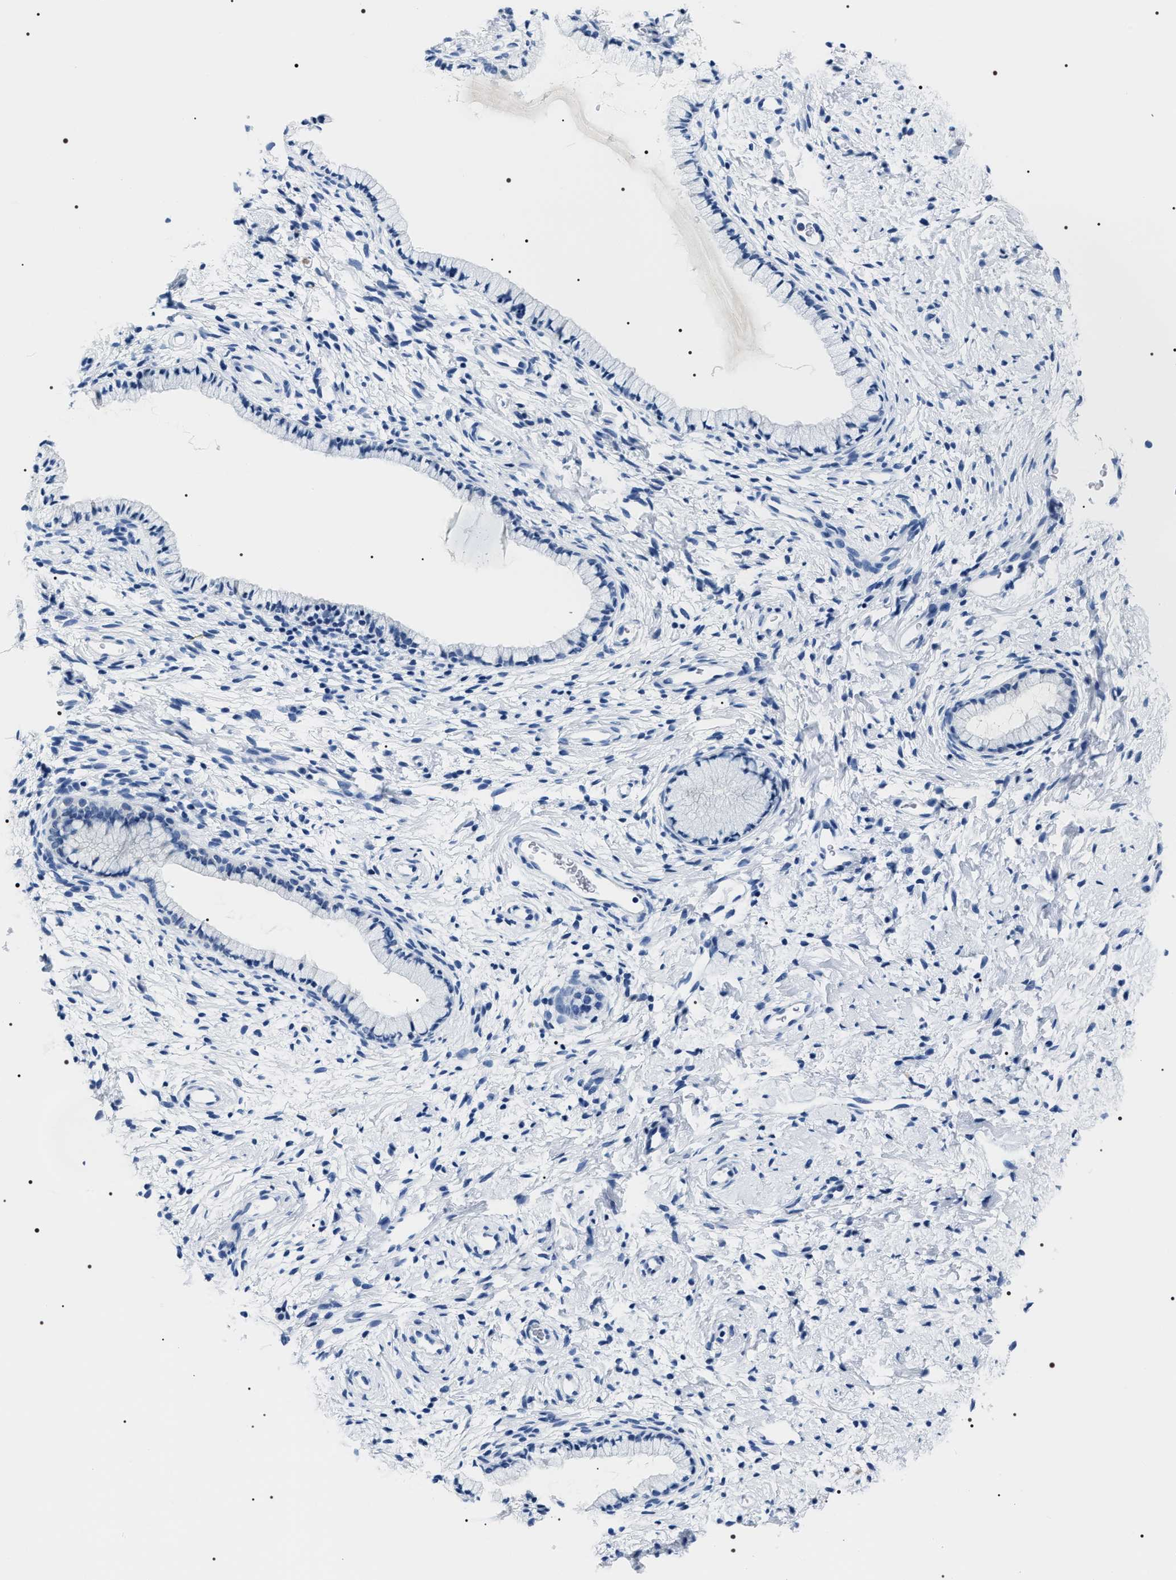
{"staining": {"intensity": "negative", "quantity": "none", "location": "none"}, "tissue": "cervix", "cell_type": "Glandular cells", "image_type": "normal", "snomed": [{"axis": "morphology", "description": "Normal tissue, NOS"}, {"axis": "topography", "description": "Cervix"}], "caption": "Immunohistochemistry (IHC) image of normal cervix stained for a protein (brown), which reveals no expression in glandular cells. The staining was performed using DAB to visualize the protein expression in brown, while the nuclei were stained in blue with hematoxylin (Magnification: 20x).", "gene": "ADH4", "patient": {"sex": "female", "age": 72}}